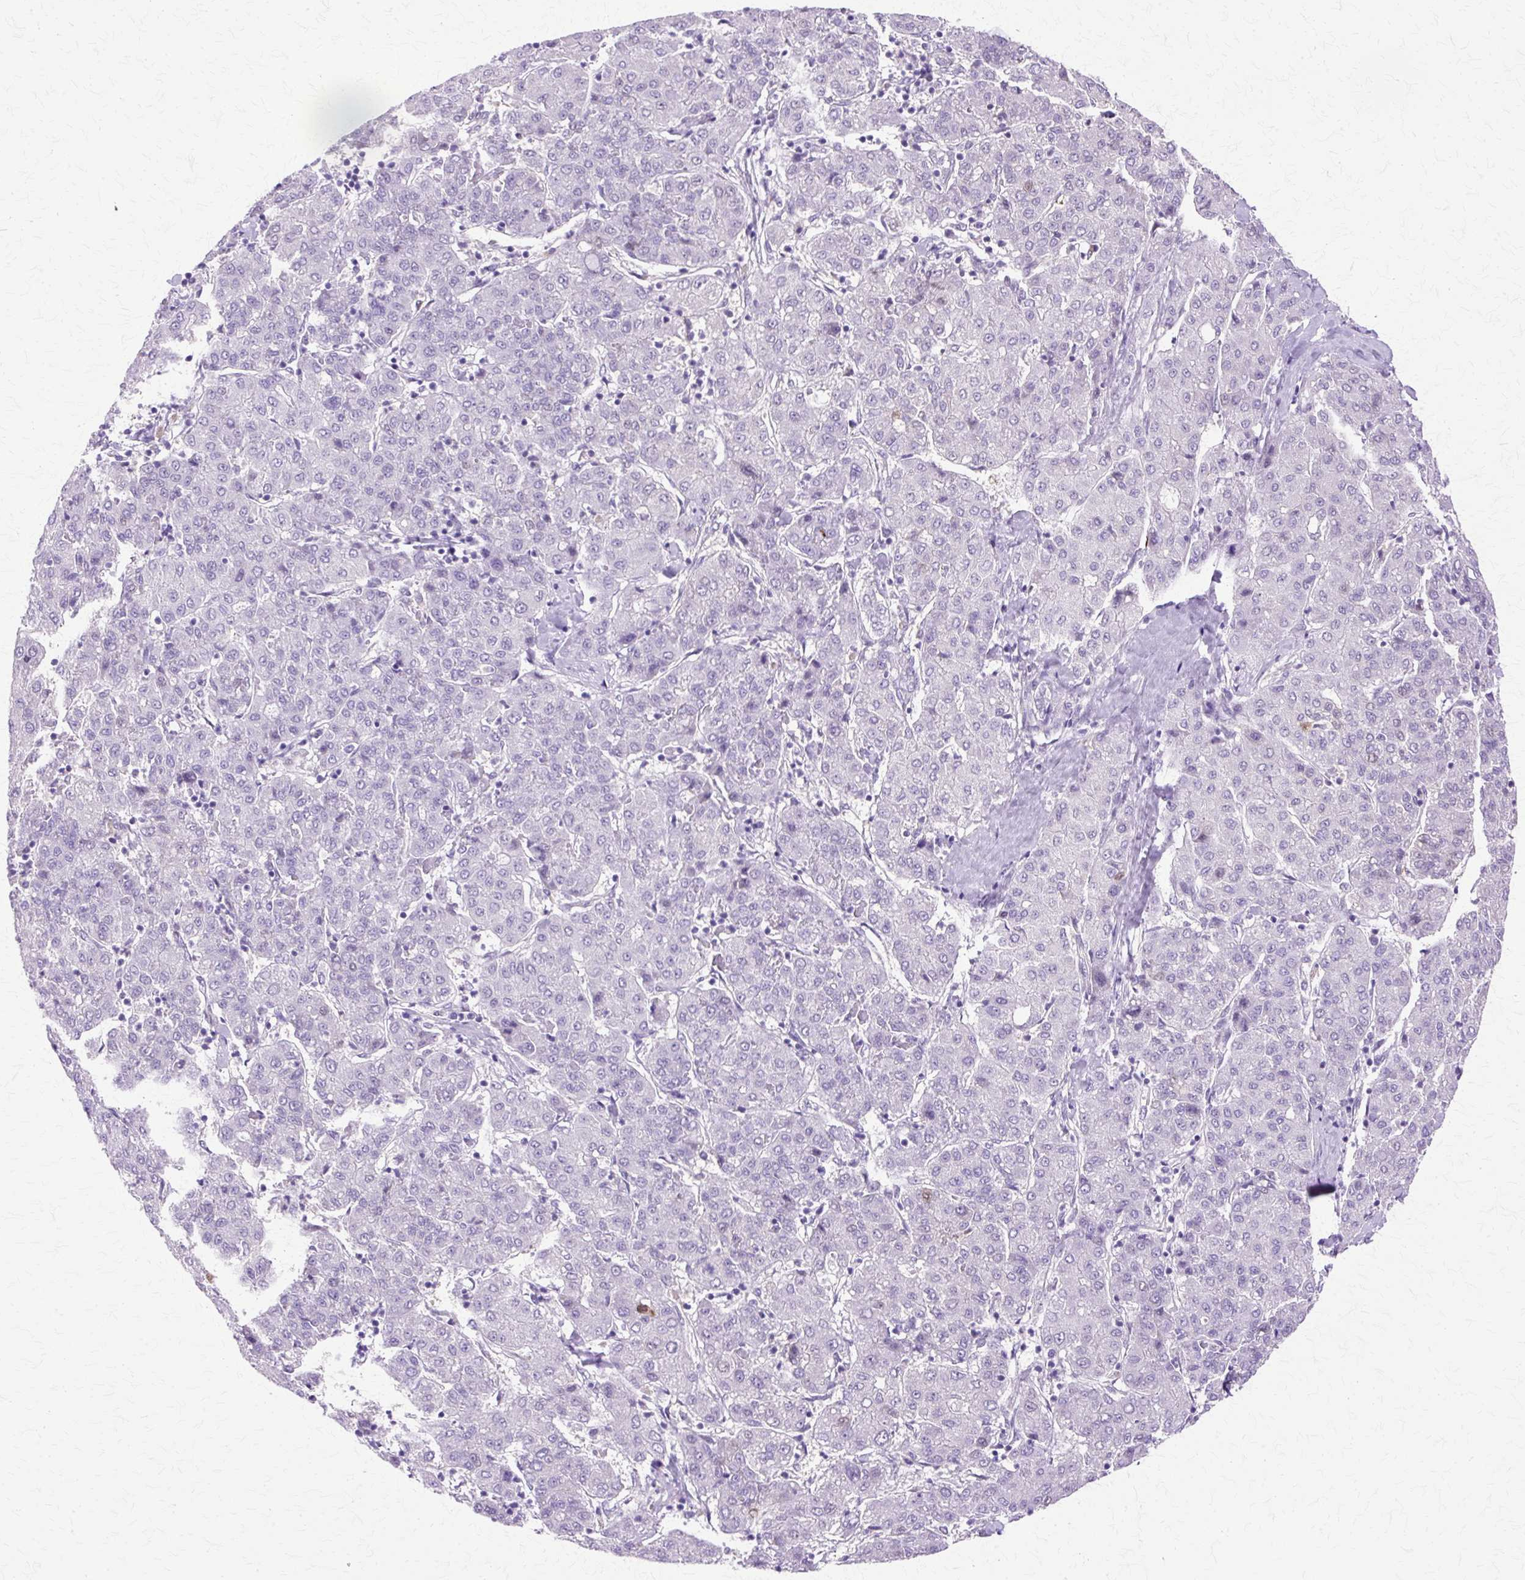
{"staining": {"intensity": "negative", "quantity": "none", "location": "none"}, "tissue": "liver cancer", "cell_type": "Tumor cells", "image_type": "cancer", "snomed": [{"axis": "morphology", "description": "Carcinoma, Hepatocellular, NOS"}, {"axis": "topography", "description": "Liver"}], "caption": "Immunohistochemistry (IHC) photomicrograph of human hepatocellular carcinoma (liver) stained for a protein (brown), which displays no positivity in tumor cells. (DAB (3,3'-diaminobenzidine) IHC visualized using brightfield microscopy, high magnification).", "gene": "HSPA8", "patient": {"sex": "male", "age": 65}}